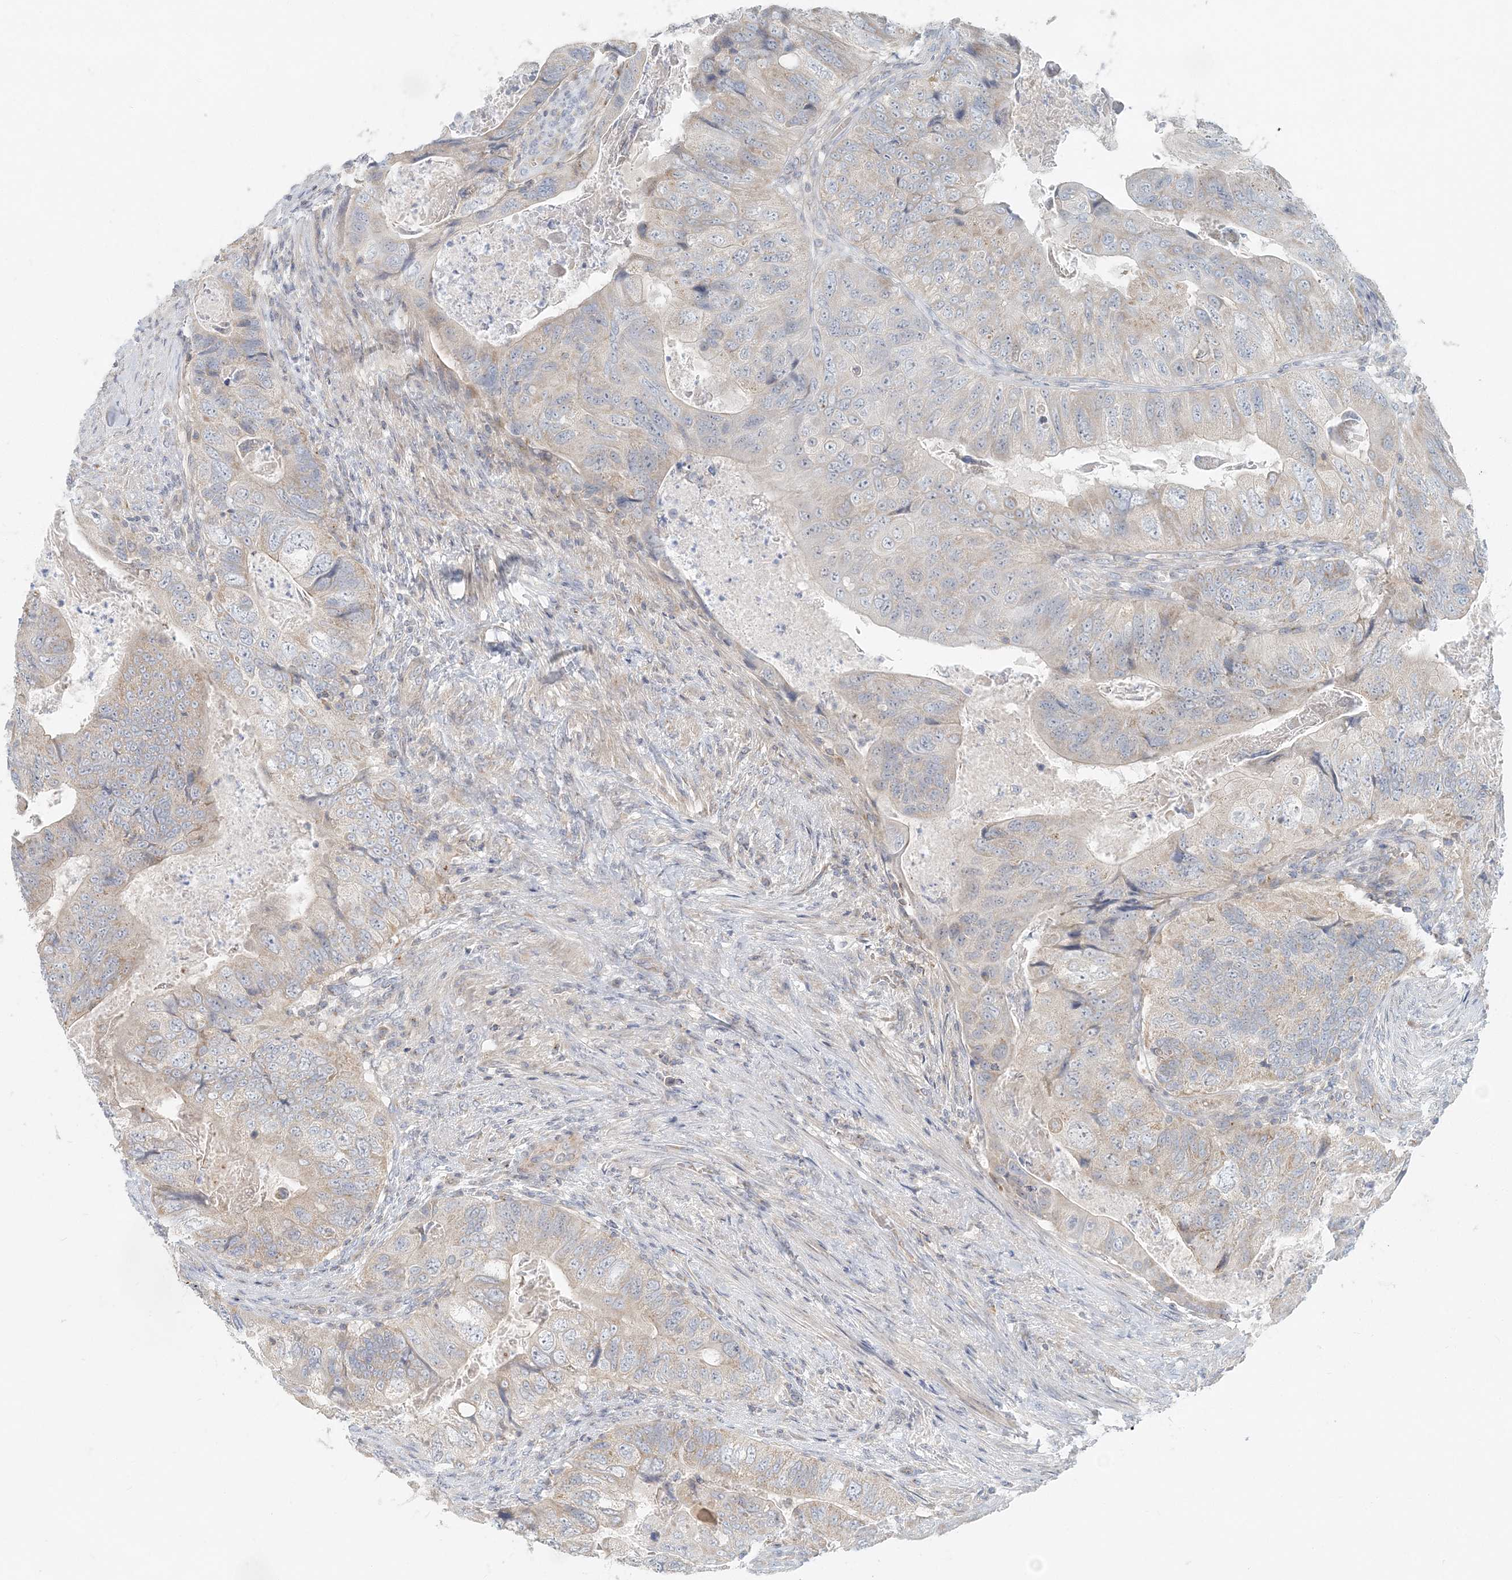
{"staining": {"intensity": "weak", "quantity": "<25%", "location": "cytoplasmic/membranous"}, "tissue": "colorectal cancer", "cell_type": "Tumor cells", "image_type": "cancer", "snomed": [{"axis": "morphology", "description": "Adenocarcinoma, NOS"}, {"axis": "topography", "description": "Rectum"}], "caption": "High magnification brightfield microscopy of colorectal adenocarcinoma stained with DAB (3,3'-diaminobenzidine) (brown) and counterstained with hematoxylin (blue): tumor cells show no significant staining. Nuclei are stained in blue.", "gene": "NAA11", "patient": {"sex": "male", "age": 63}}